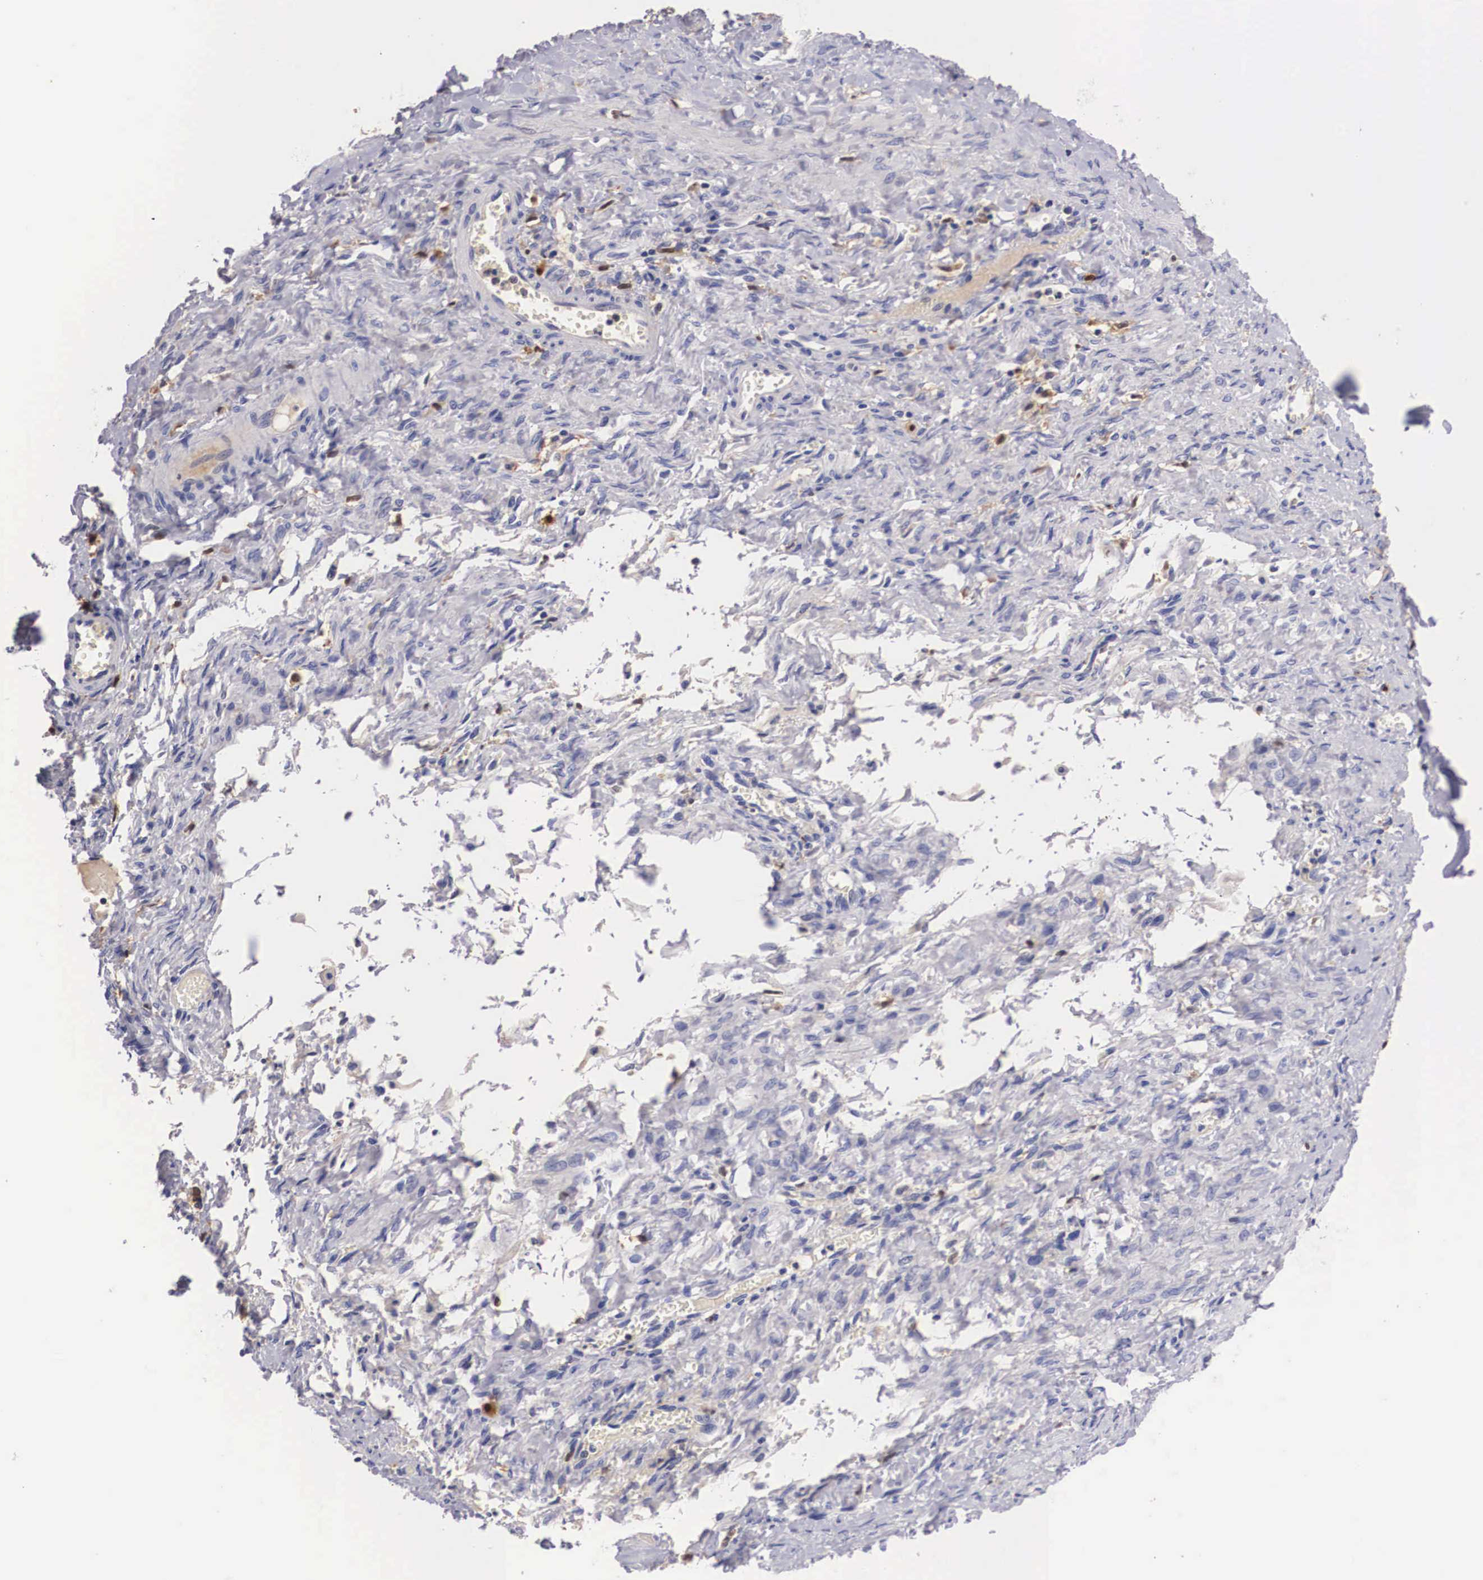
{"staining": {"intensity": "negative", "quantity": "none", "location": "none"}, "tissue": "smooth muscle", "cell_type": "Smooth muscle cells", "image_type": "normal", "snomed": [{"axis": "morphology", "description": "Normal tissue, NOS"}, {"axis": "topography", "description": "Uterus"}], "caption": "High magnification brightfield microscopy of normal smooth muscle stained with DAB (brown) and counterstained with hematoxylin (blue): smooth muscle cells show no significant expression. (Immunohistochemistry (ihc), brightfield microscopy, high magnification).", "gene": "RENBP", "patient": {"sex": "female", "age": 56}}